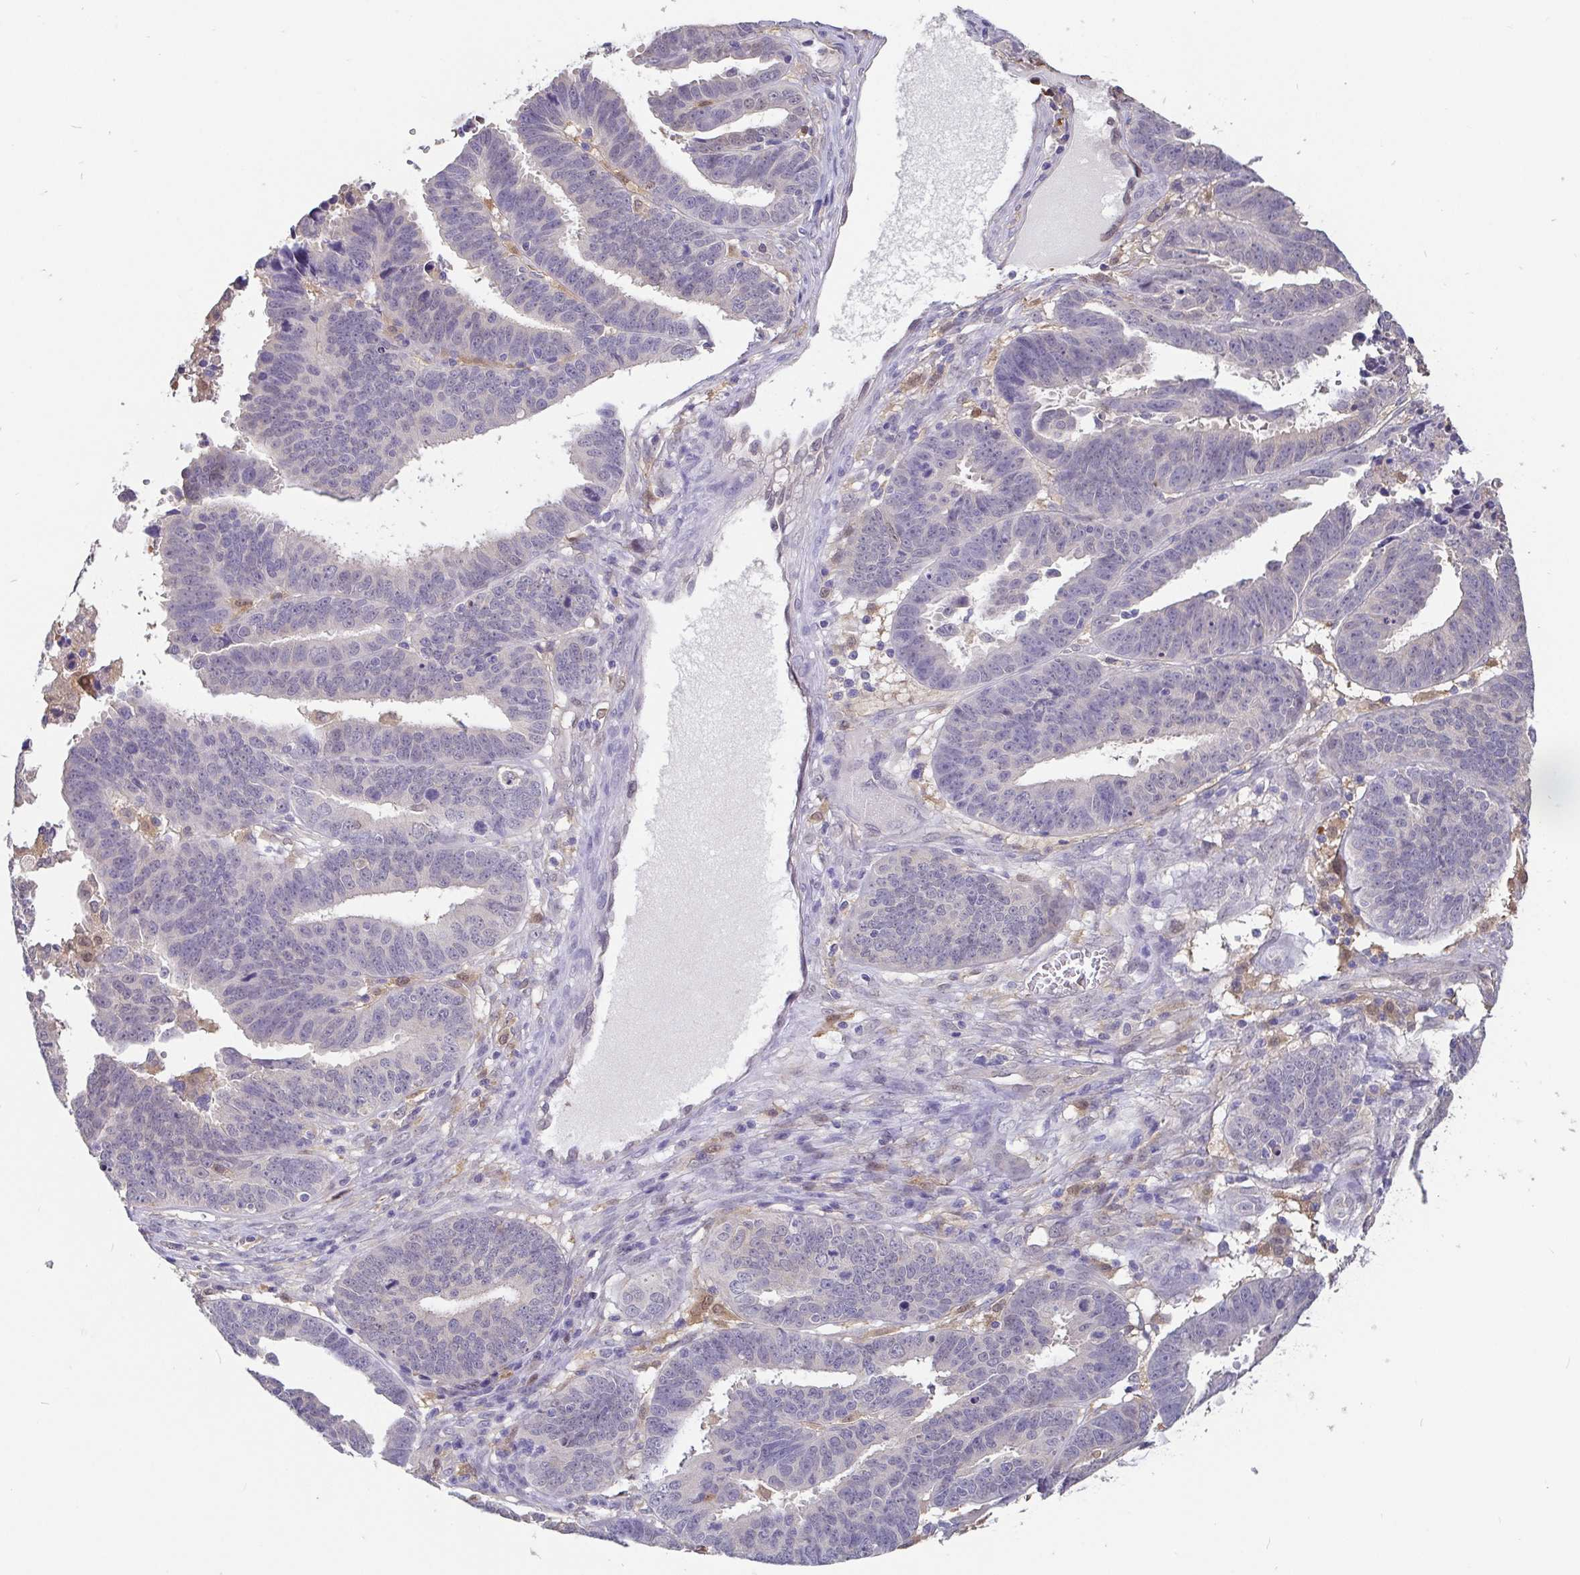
{"staining": {"intensity": "negative", "quantity": "none", "location": "none"}, "tissue": "ovarian cancer", "cell_type": "Tumor cells", "image_type": "cancer", "snomed": [{"axis": "morphology", "description": "Carcinoma, endometroid"}, {"axis": "morphology", "description": "Cystadenocarcinoma, serous, NOS"}, {"axis": "topography", "description": "Ovary"}], "caption": "Immunohistochemical staining of human serous cystadenocarcinoma (ovarian) shows no significant positivity in tumor cells.", "gene": "IDH1", "patient": {"sex": "female", "age": 45}}